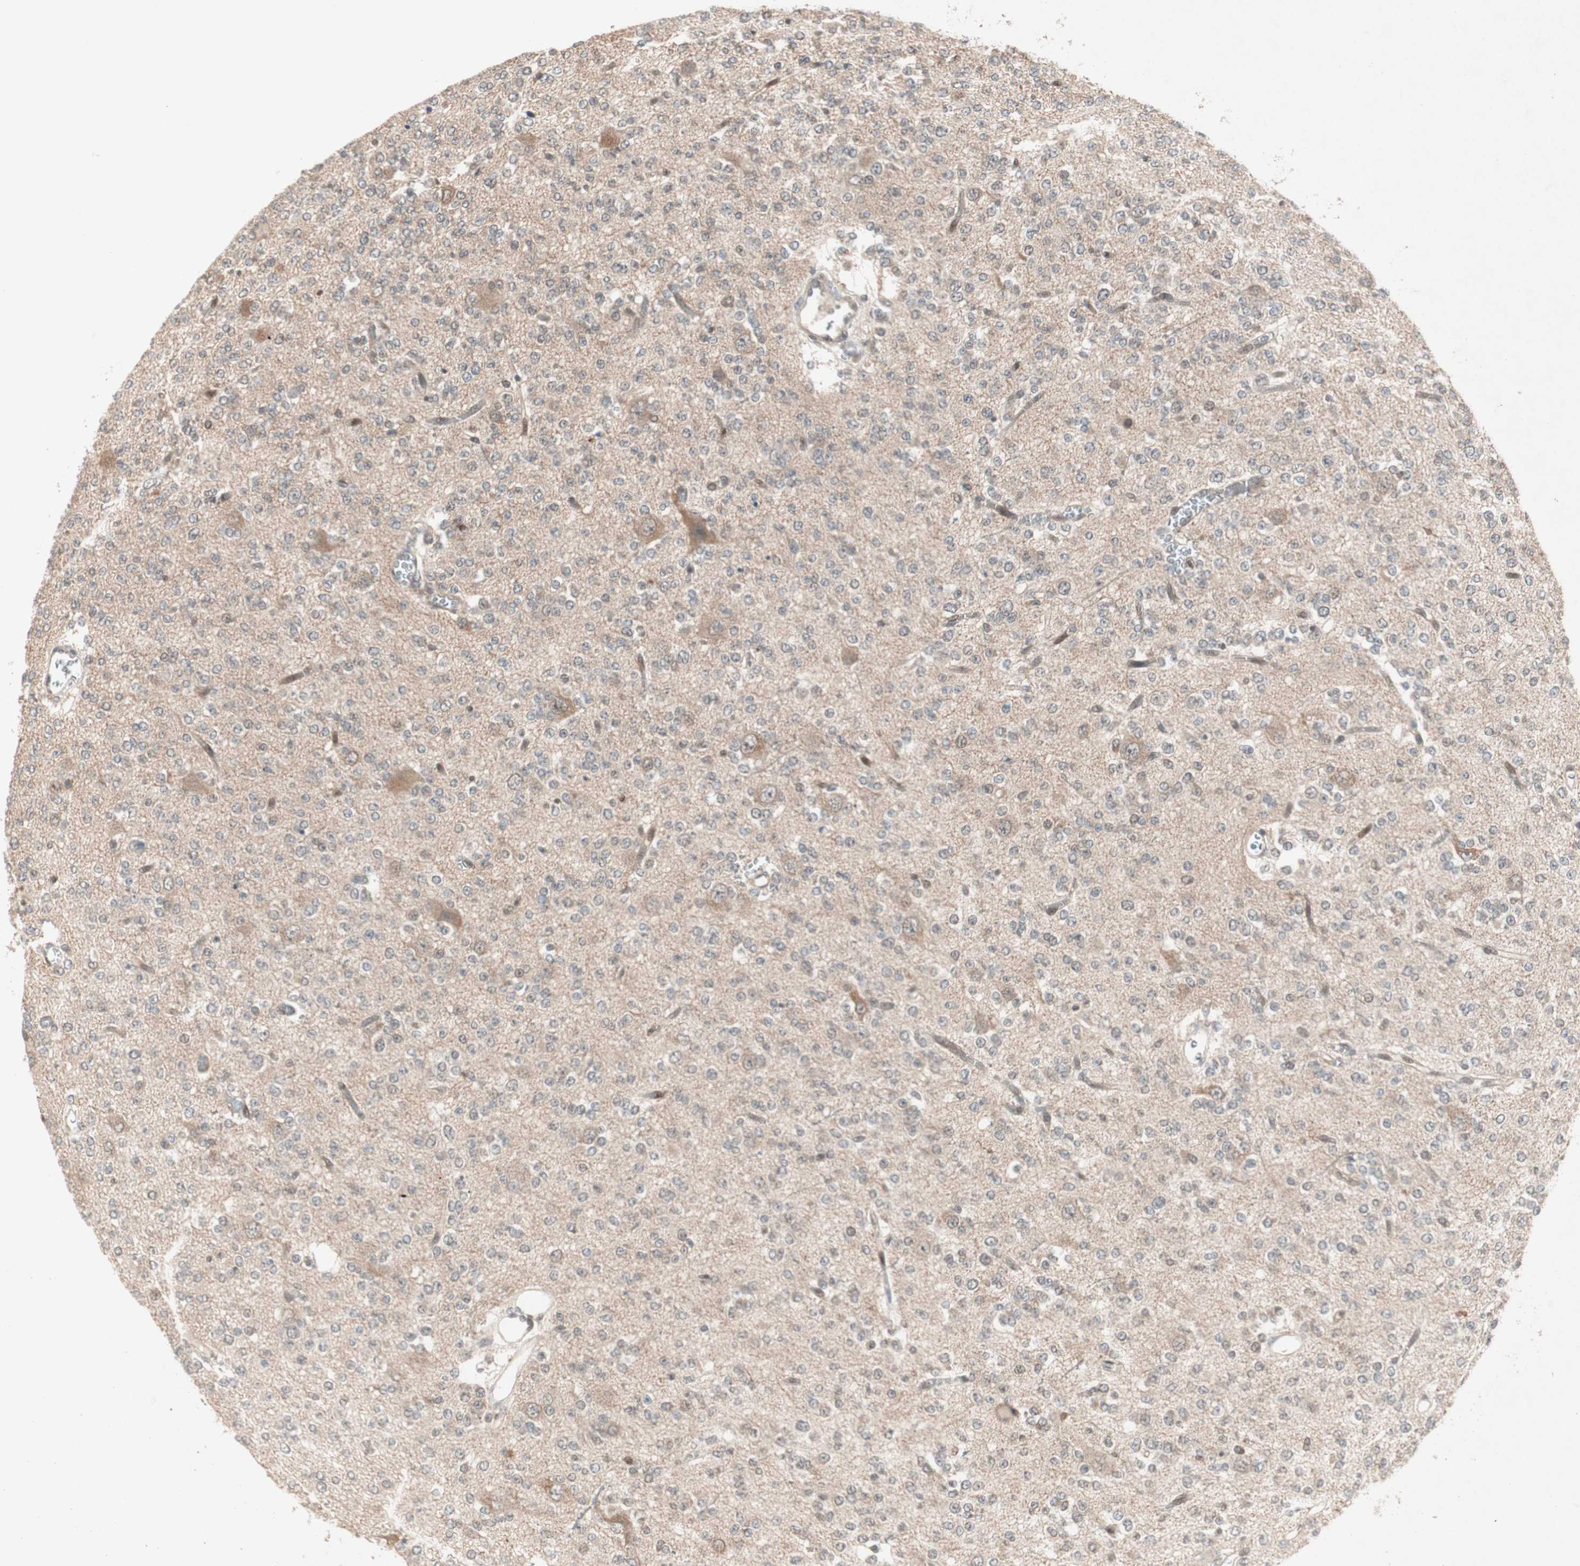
{"staining": {"intensity": "weak", "quantity": "25%-75%", "location": "cytoplasmic/membranous"}, "tissue": "glioma", "cell_type": "Tumor cells", "image_type": "cancer", "snomed": [{"axis": "morphology", "description": "Glioma, malignant, Low grade"}, {"axis": "topography", "description": "Brain"}], "caption": "Immunohistochemistry (IHC) histopathology image of glioma stained for a protein (brown), which reveals low levels of weak cytoplasmic/membranous staining in approximately 25%-75% of tumor cells.", "gene": "PGBD1", "patient": {"sex": "male", "age": 38}}